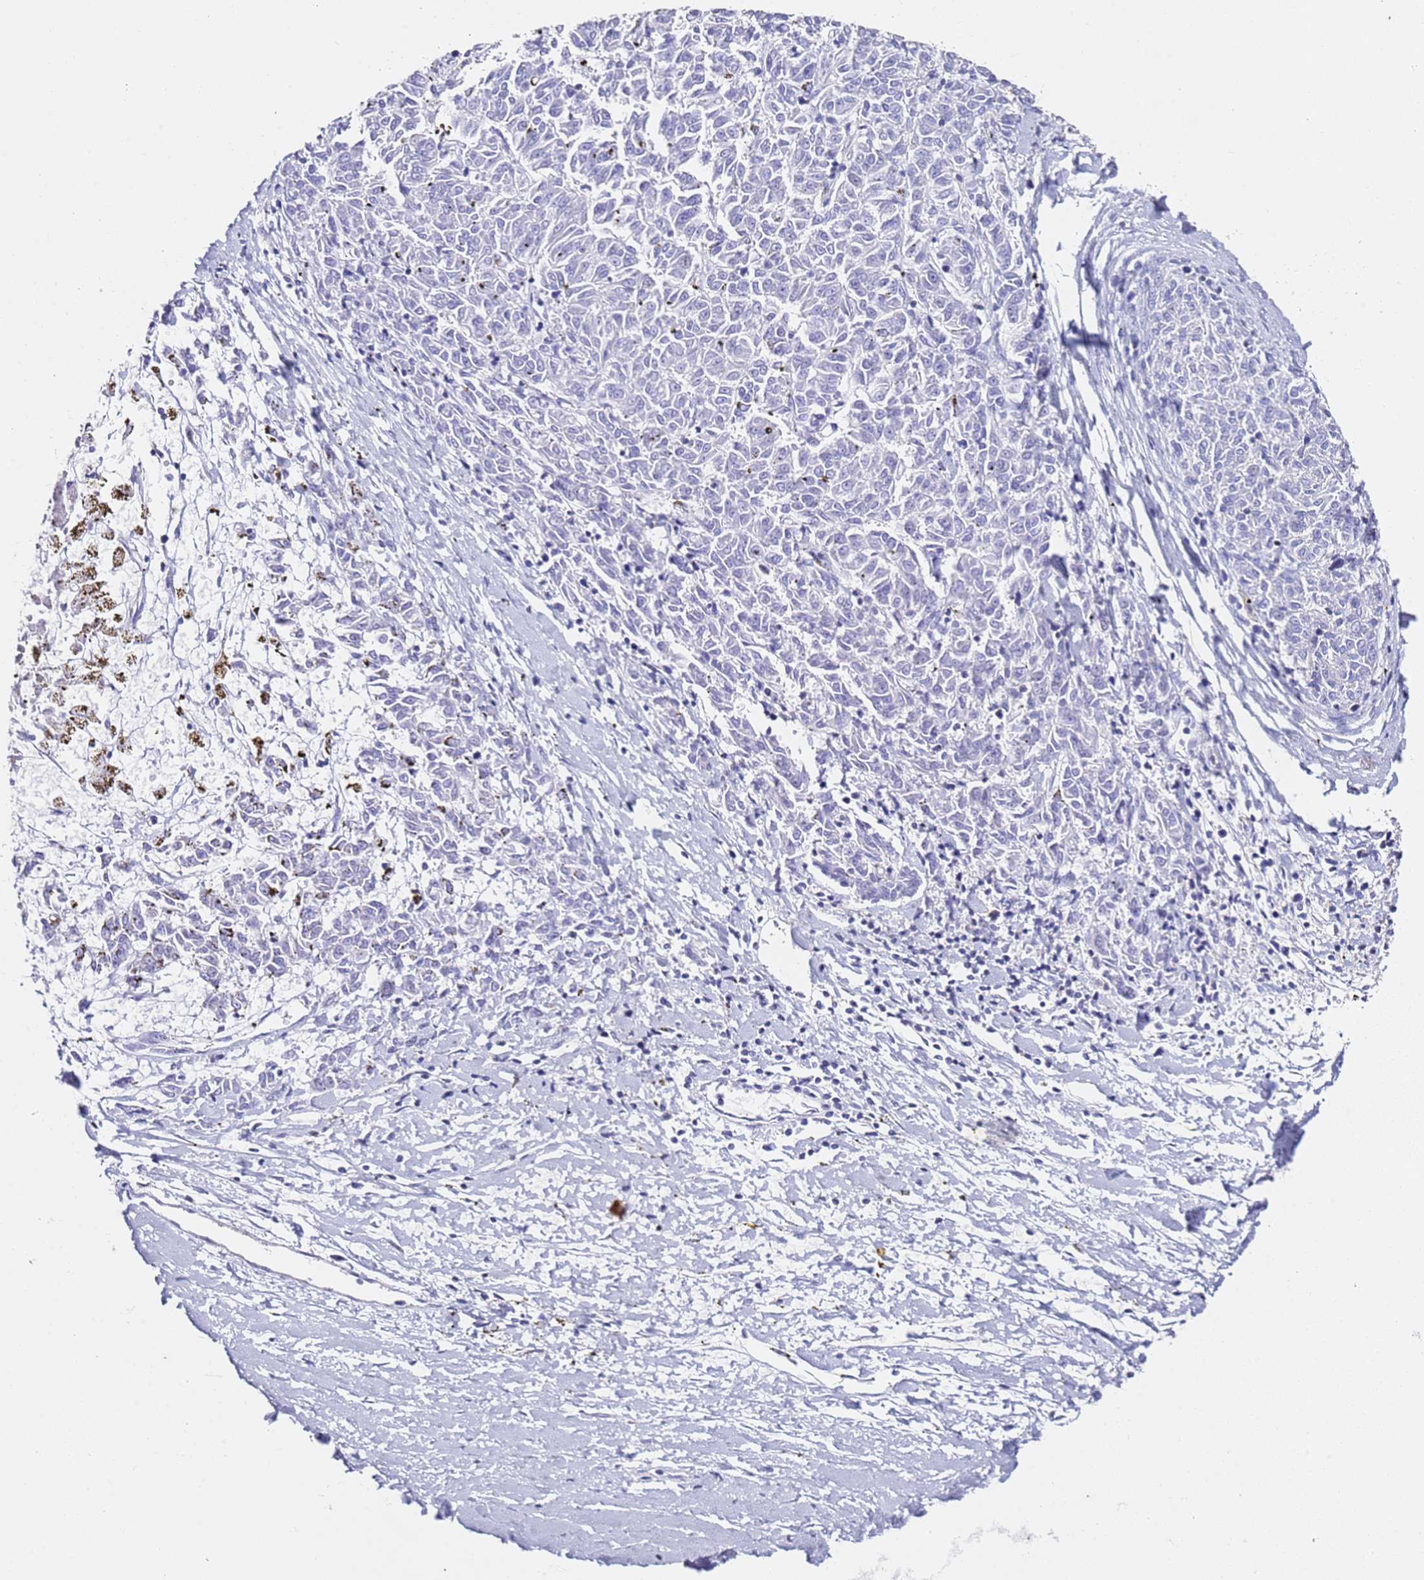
{"staining": {"intensity": "negative", "quantity": "none", "location": "none"}, "tissue": "melanoma", "cell_type": "Tumor cells", "image_type": "cancer", "snomed": [{"axis": "morphology", "description": "Malignant melanoma, NOS"}, {"axis": "topography", "description": "Skin"}], "caption": "Human melanoma stained for a protein using IHC displays no staining in tumor cells.", "gene": "ZNF671", "patient": {"sex": "female", "age": 72}}